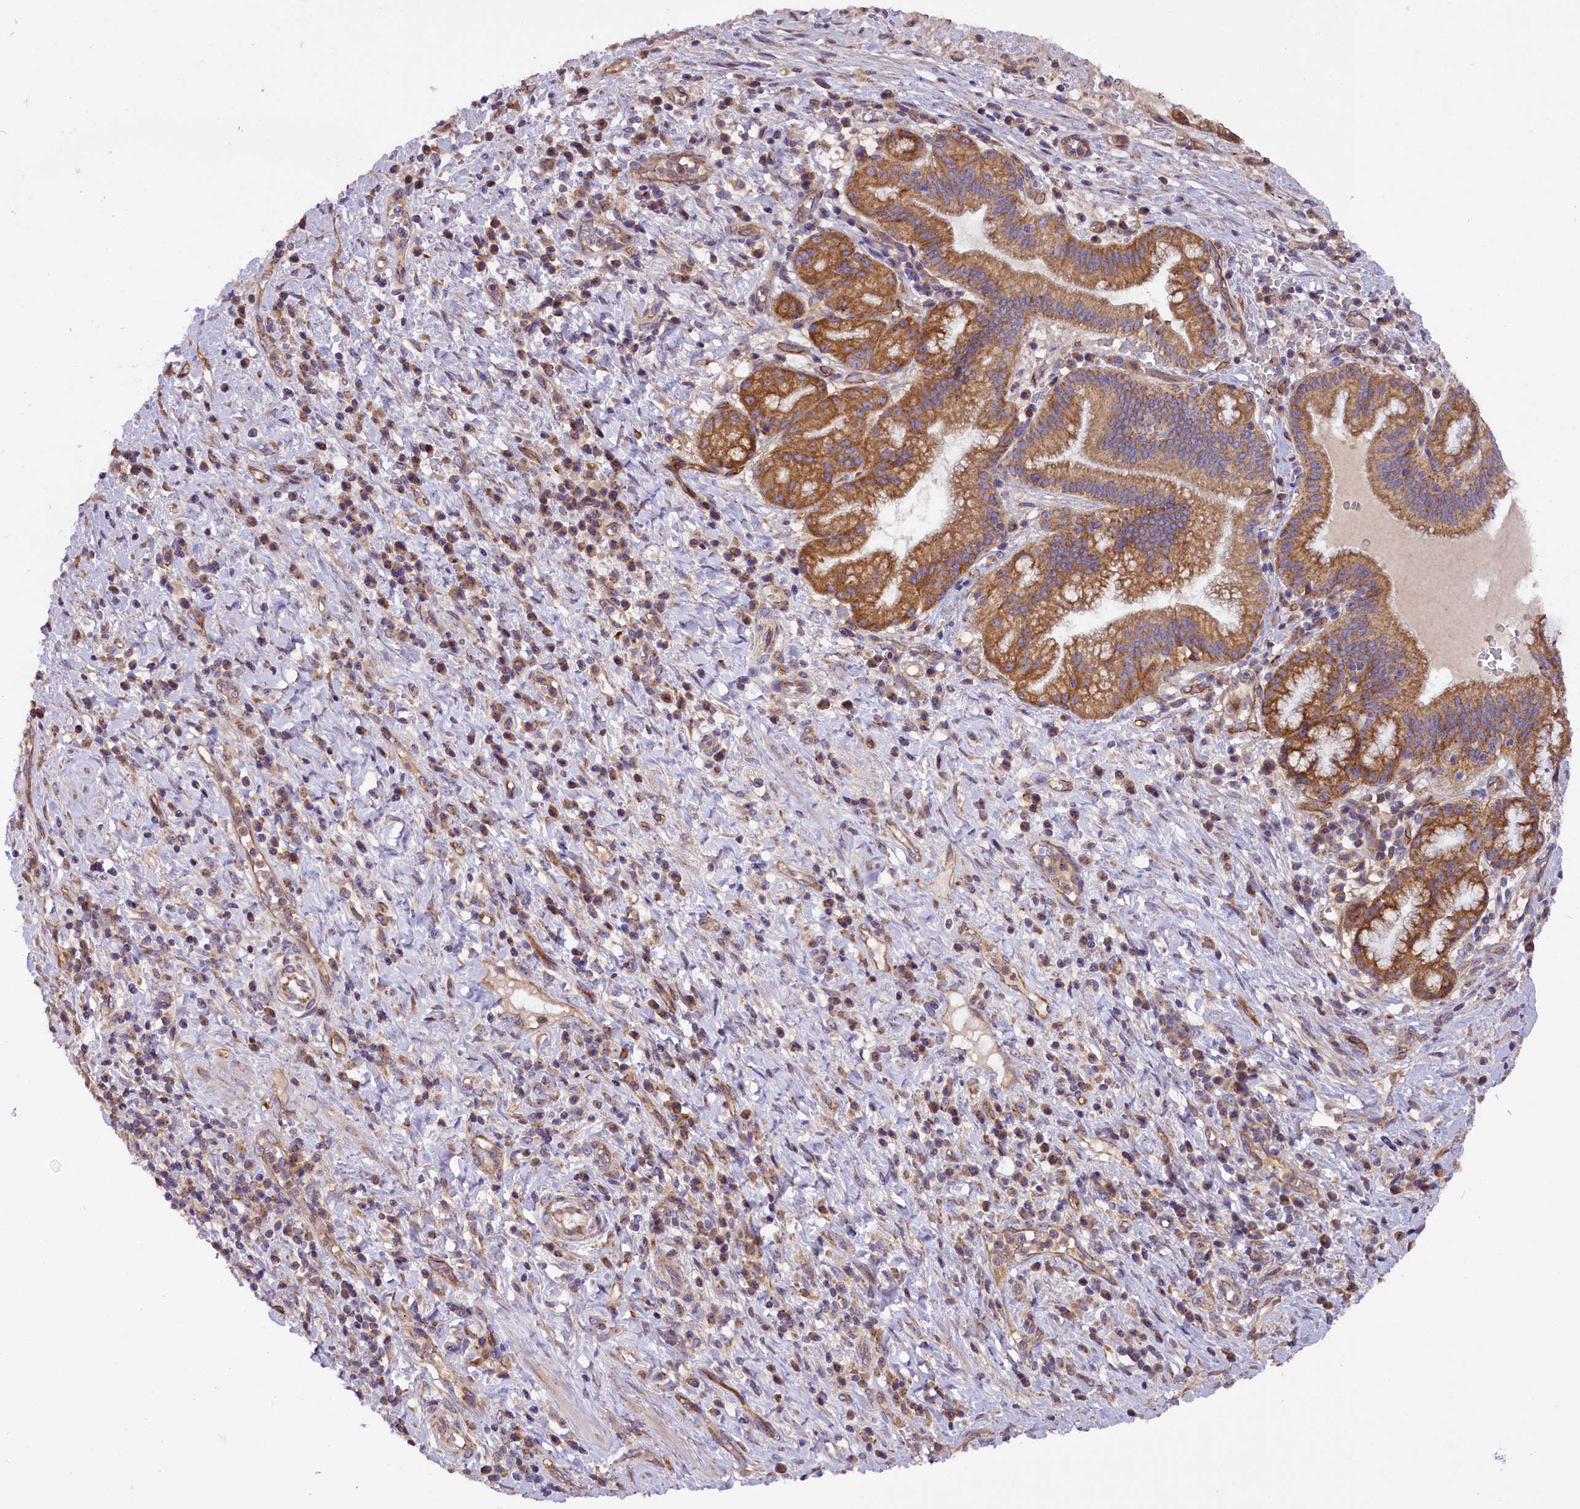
{"staining": {"intensity": "moderate", "quantity": ">75%", "location": "cytoplasmic/membranous"}, "tissue": "pancreatic cancer", "cell_type": "Tumor cells", "image_type": "cancer", "snomed": [{"axis": "morphology", "description": "Adenocarcinoma, NOS"}, {"axis": "topography", "description": "Pancreas"}], "caption": "About >75% of tumor cells in pancreatic cancer reveal moderate cytoplasmic/membranous protein positivity as visualized by brown immunohistochemical staining.", "gene": "DNAJB9", "patient": {"sex": "male", "age": 72}}